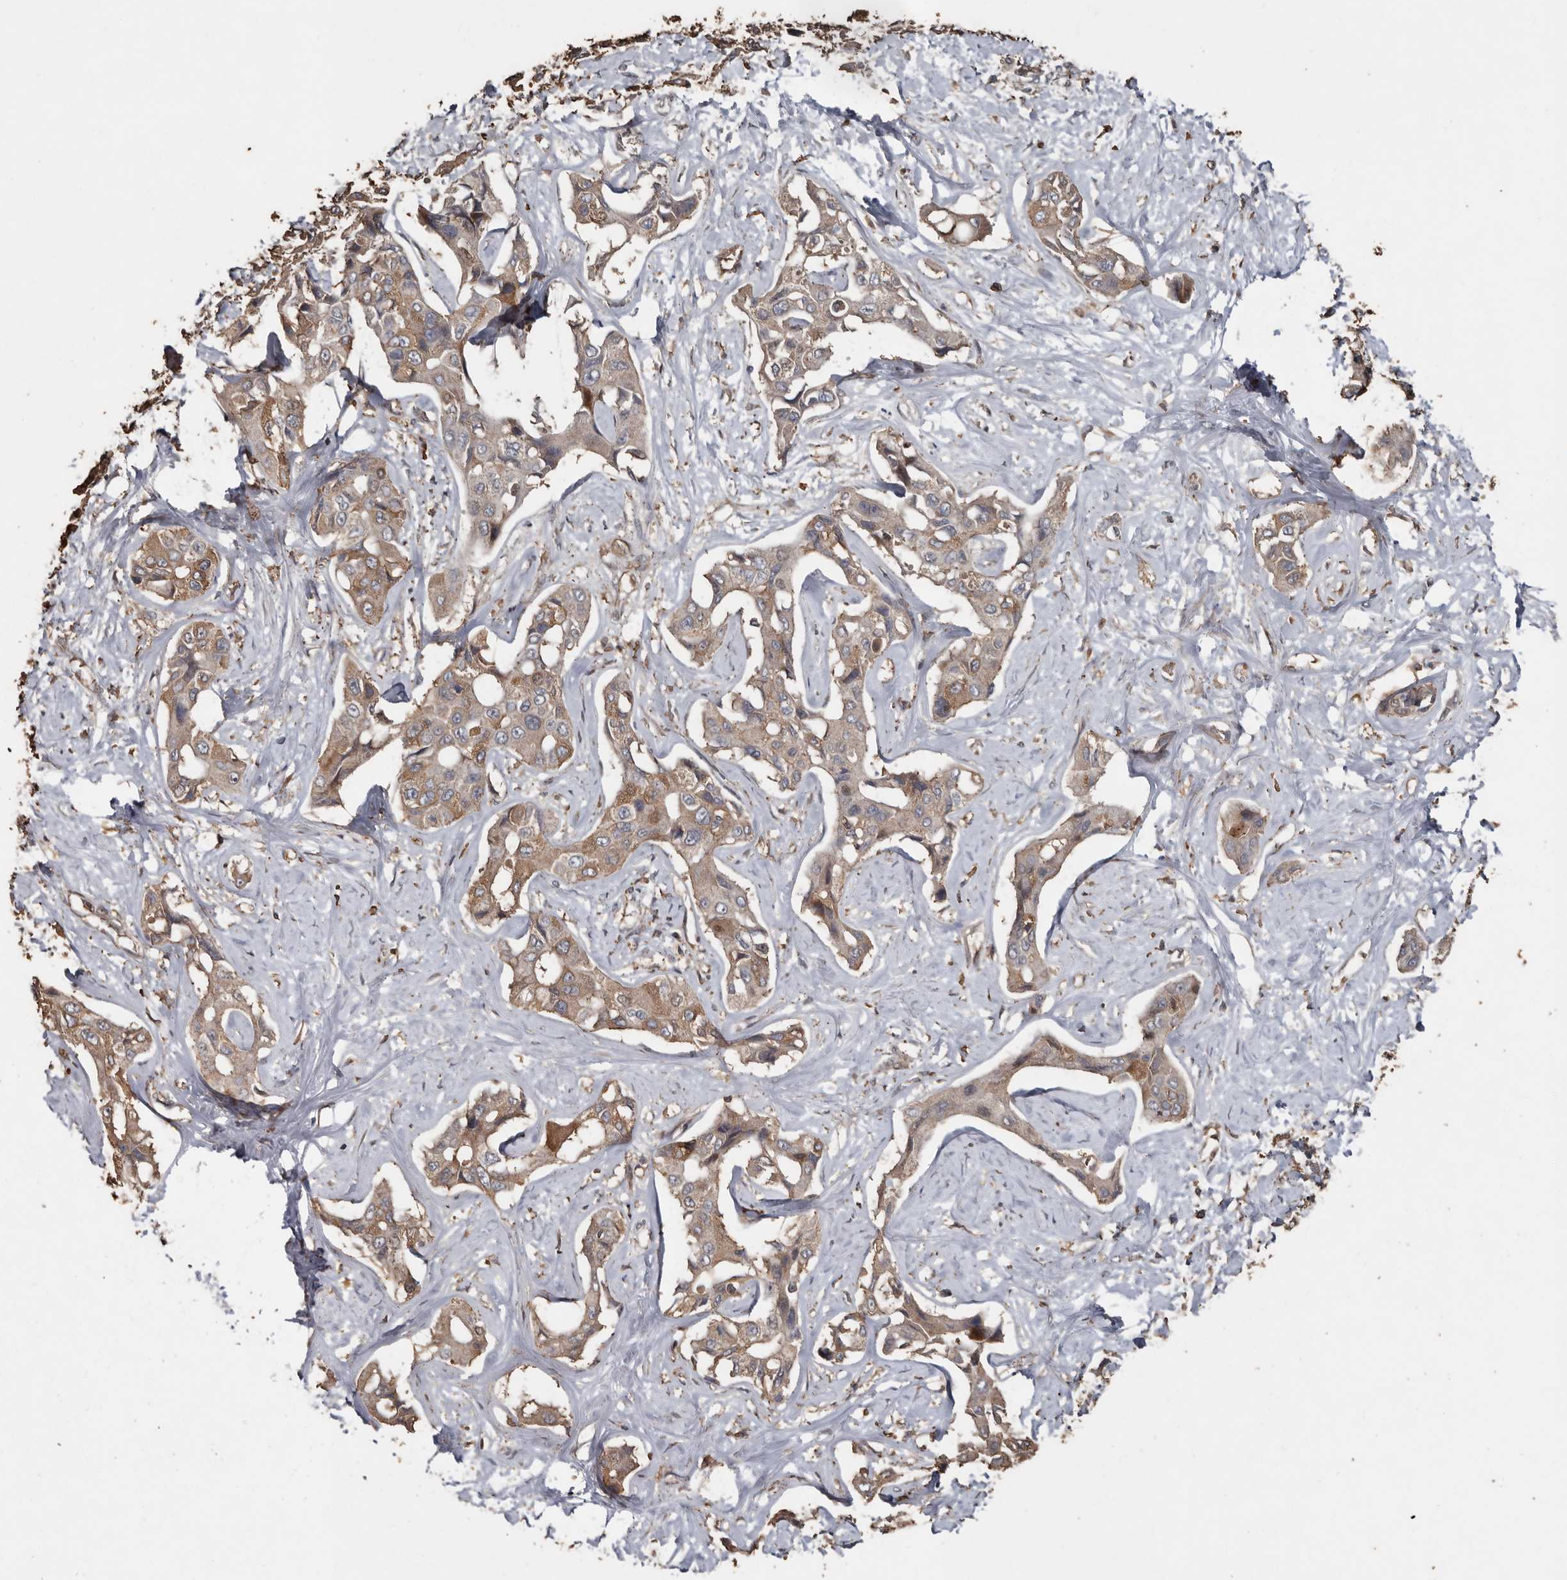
{"staining": {"intensity": "moderate", "quantity": ">75%", "location": "cytoplasmic/membranous"}, "tissue": "liver cancer", "cell_type": "Tumor cells", "image_type": "cancer", "snomed": [{"axis": "morphology", "description": "Cholangiocarcinoma"}, {"axis": "topography", "description": "Liver"}], "caption": "There is medium levels of moderate cytoplasmic/membranous positivity in tumor cells of liver cholangiocarcinoma, as demonstrated by immunohistochemical staining (brown color).", "gene": "RANBP17", "patient": {"sex": "male", "age": 59}}